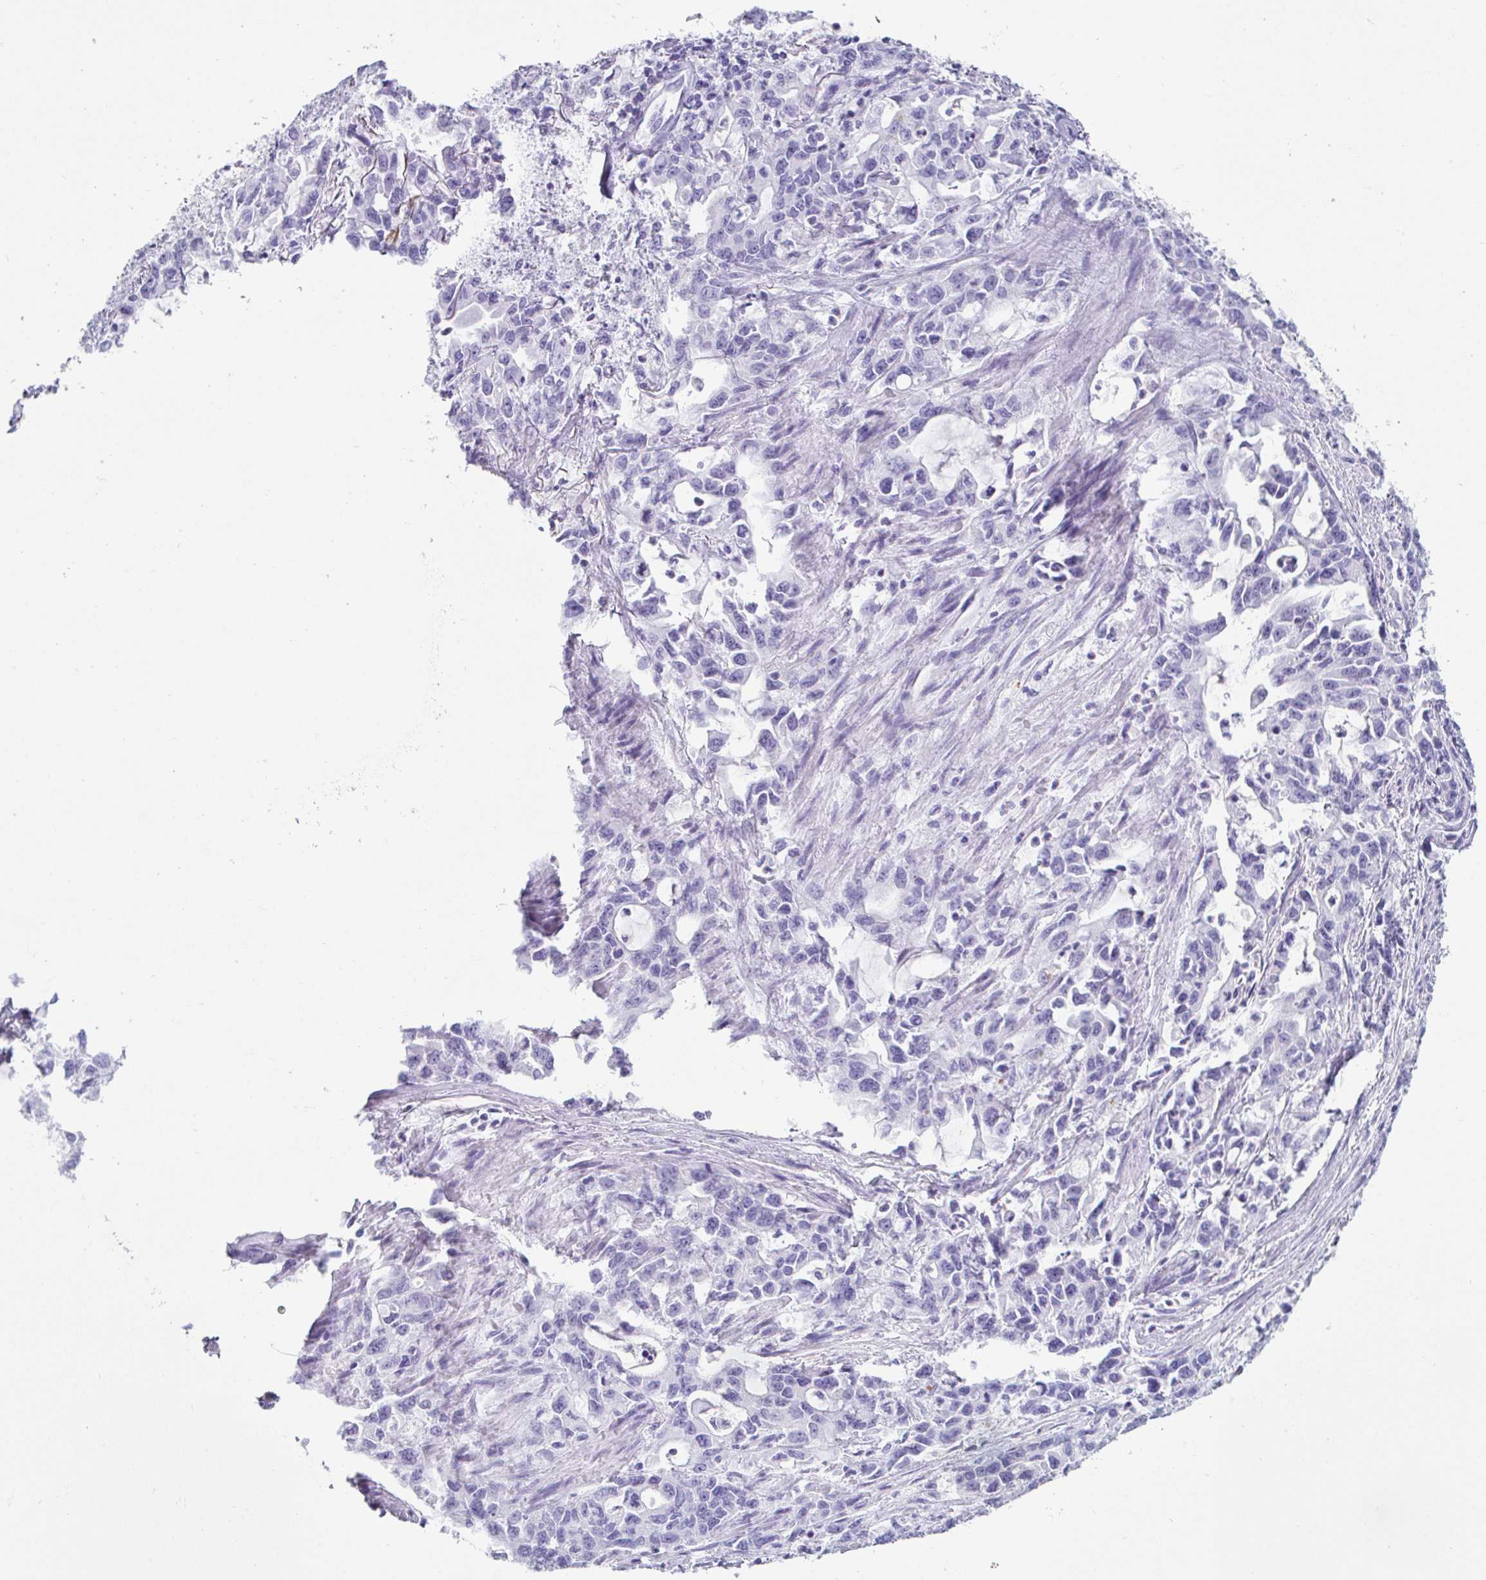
{"staining": {"intensity": "negative", "quantity": "none", "location": "none"}, "tissue": "stomach cancer", "cell_type": "Tumor cells", "image_type": "cancer", "snomed": [{"axis": "morphology", "description": "Adenocarcinoma, NOS"}, {"axis": "topography", "description": "Stomach, upper"}], "caption": "The histopathology image shows no significant expression in tumor cells of stomach adenocarcinoma.", "gene": "CREG2", "patient": {"sex": "male", "age": 85}}